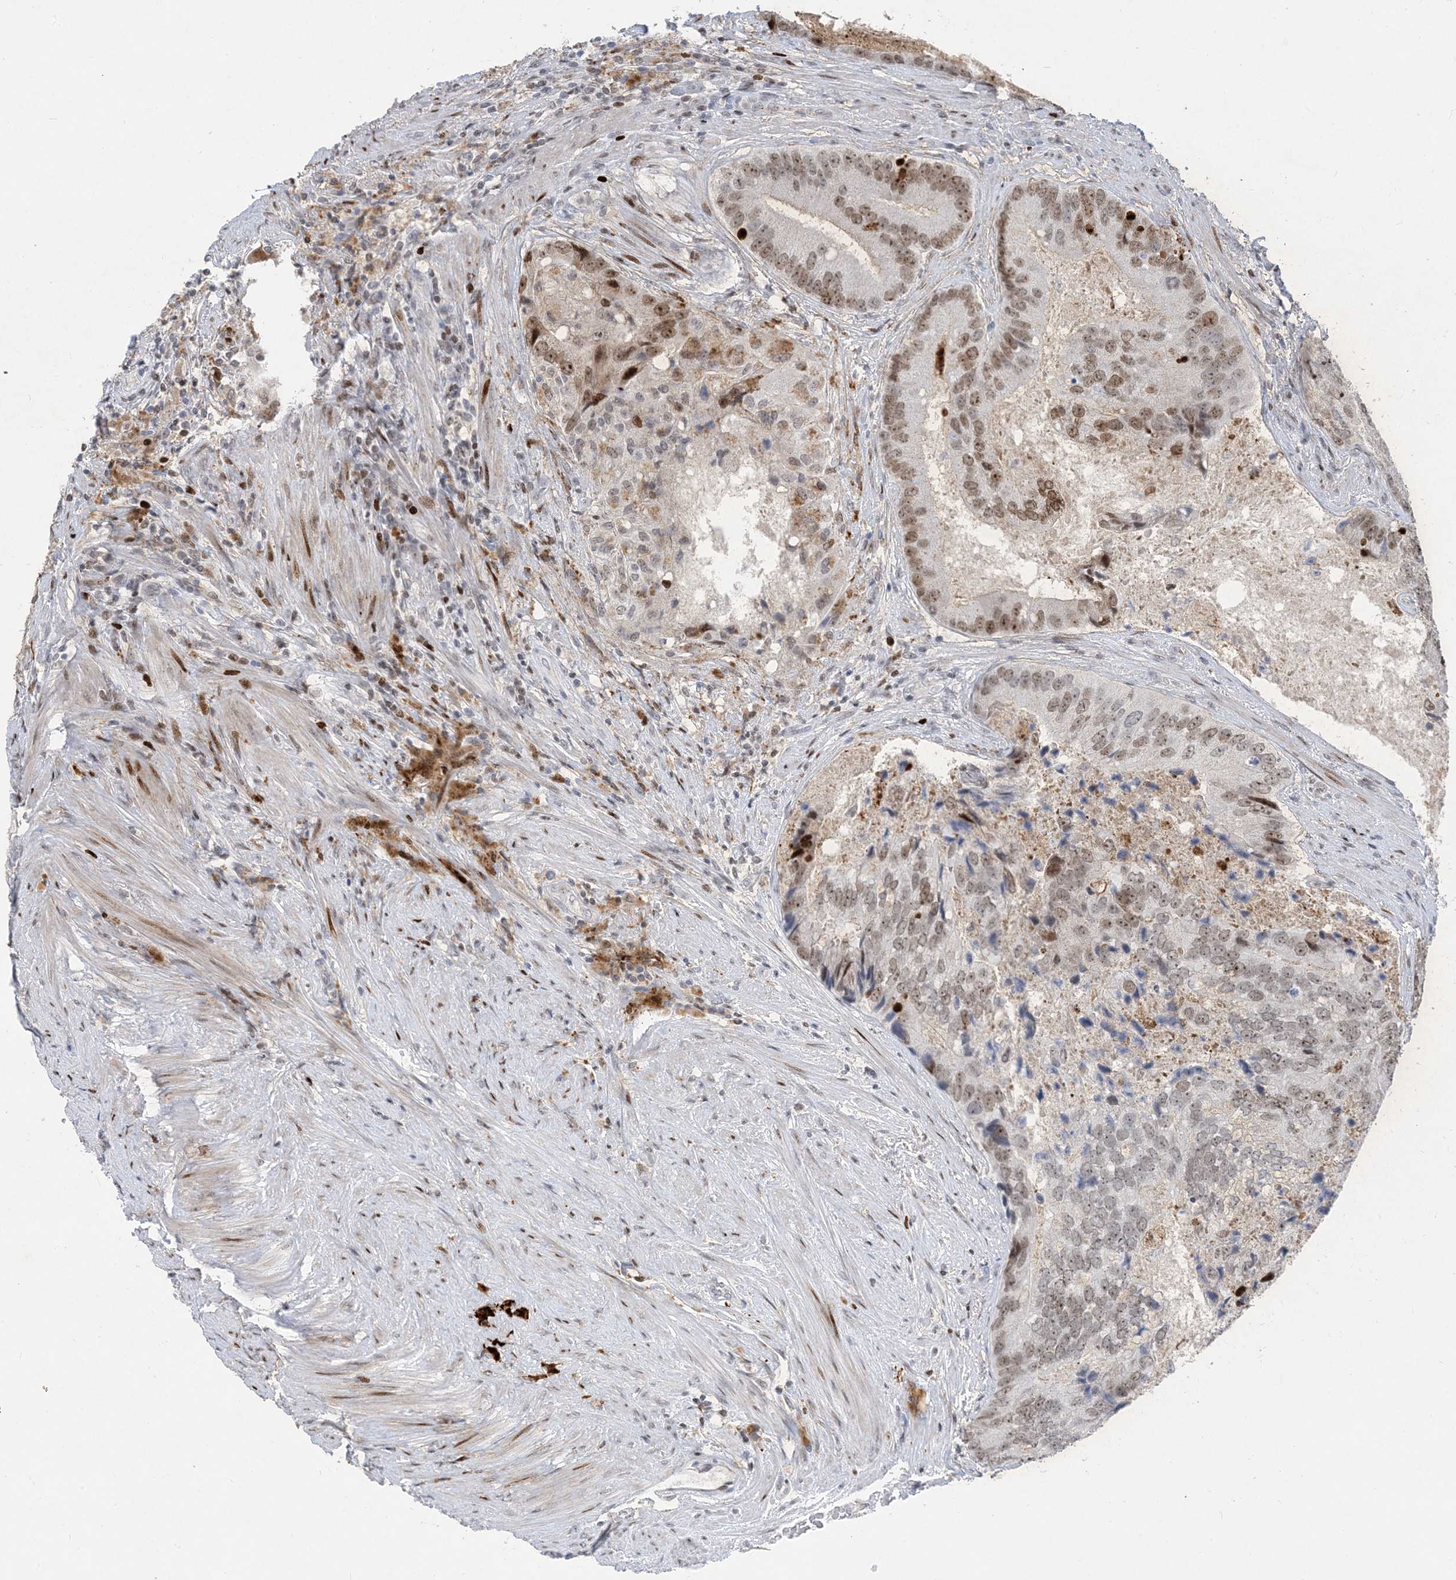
{"staining": {"intensity": "moderate", "quantity": ">75%", "location": "nuclear"}, "tissue": "prostate cancer", "cell_type": "Tumor cells", "image_type": "cancer", "snomed": [{"axis": "morphology", "description": "Adenocarcinoma, High grade"}, {"axis": "topography", "description": "Prostate"}], "caption": "High-magnification brightfield microscopy of prostate cancer (high-grade adenocarcinoma) stained with DAB (brown) and counterstained with hematoxylin (blue). tumor cells exhibit moderate nuclear positivity is present in approximately>75% of cells.", "gene": "SLC25A53", "patient": {"sex": "male", "age": 70}}